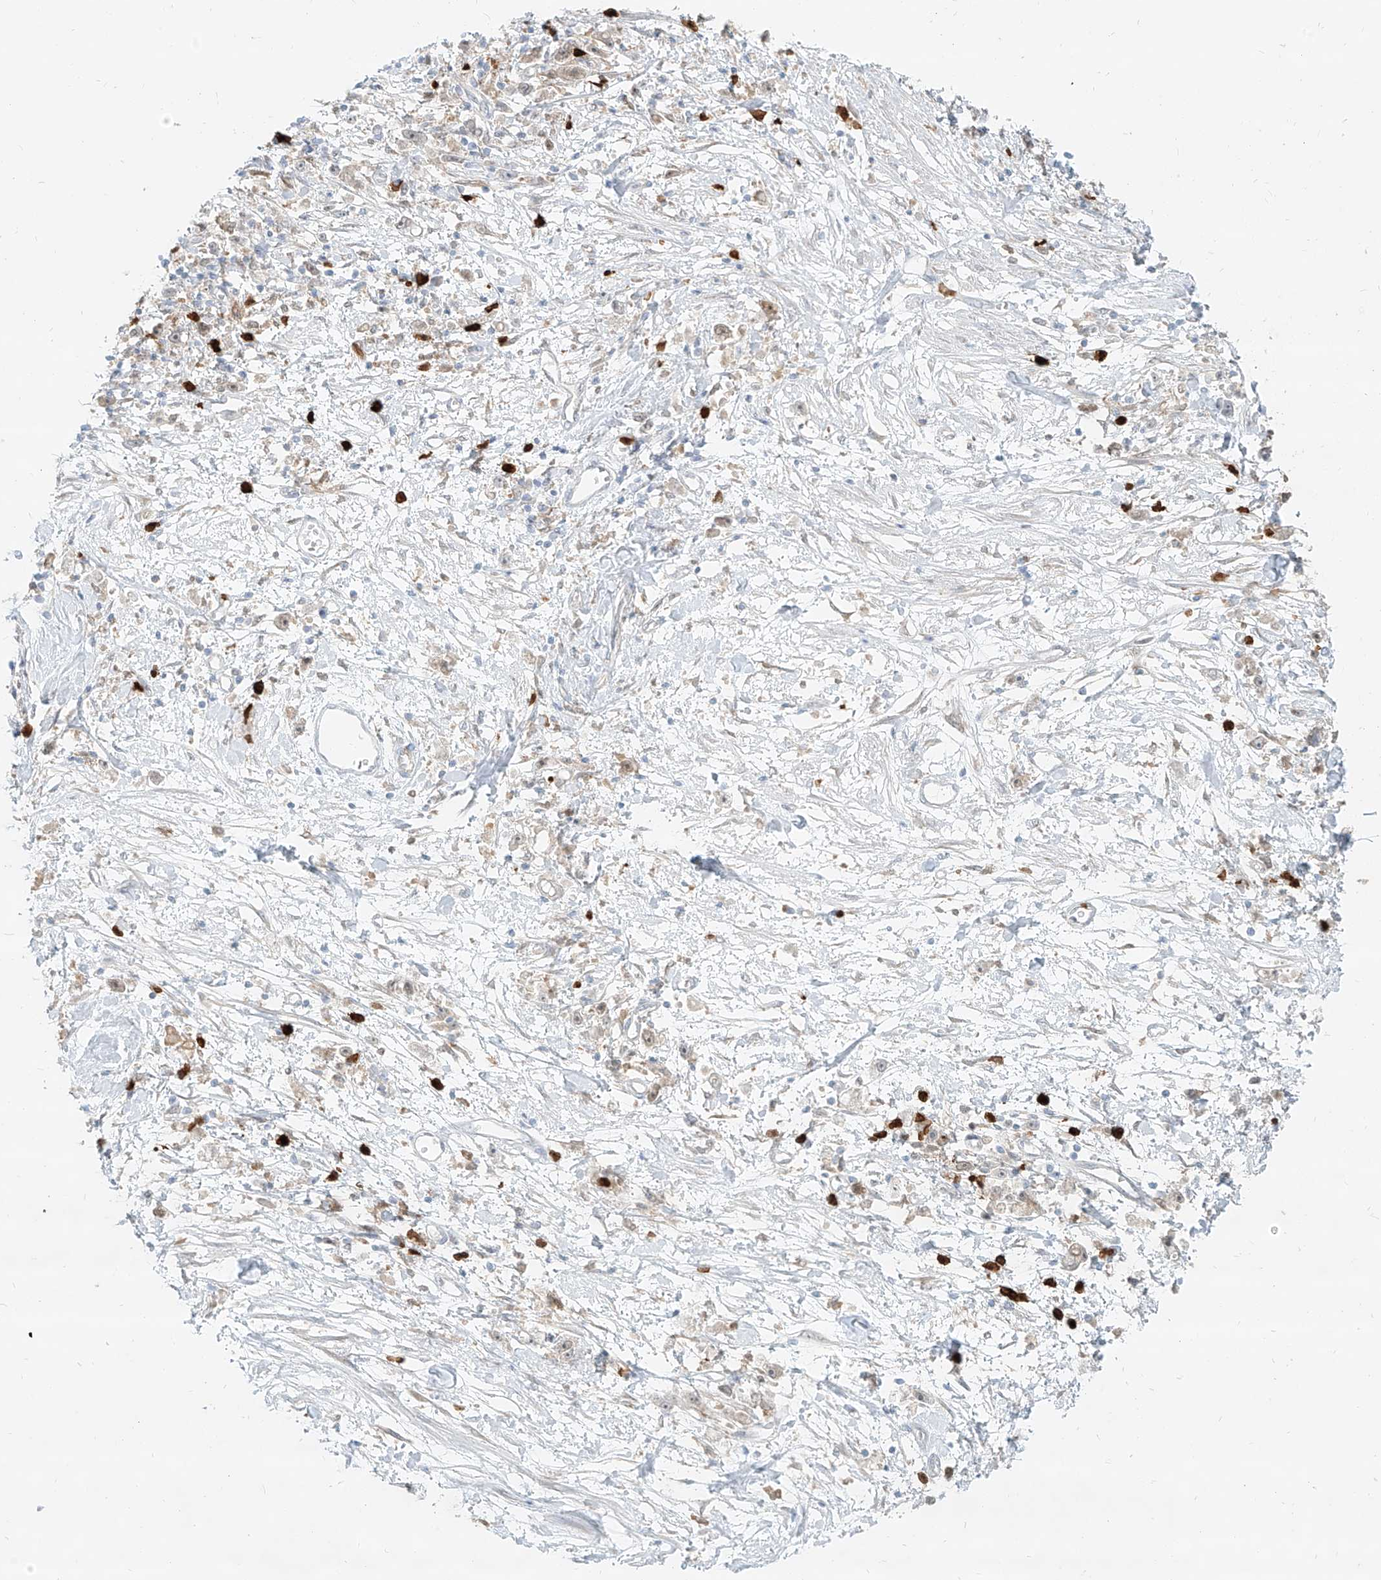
{"staining": {"intensity": "negative", "quantity": "none", "location": "none"}, "tissue": "stomach cancer", "cell_type": "Tumor cells", "image_type": "cancer", "snomed": [{"axis": "morphology", "description": "Adenocarcinoma, NOS"}, {"axis": "topography", "description": "Stomach"}], "caption": "Protein analysis of stomach adenocarcinoma exhibits no significant expression in tumor cells.", "gene": "PGD", "patient": {"sex": "female", "age": 59}}